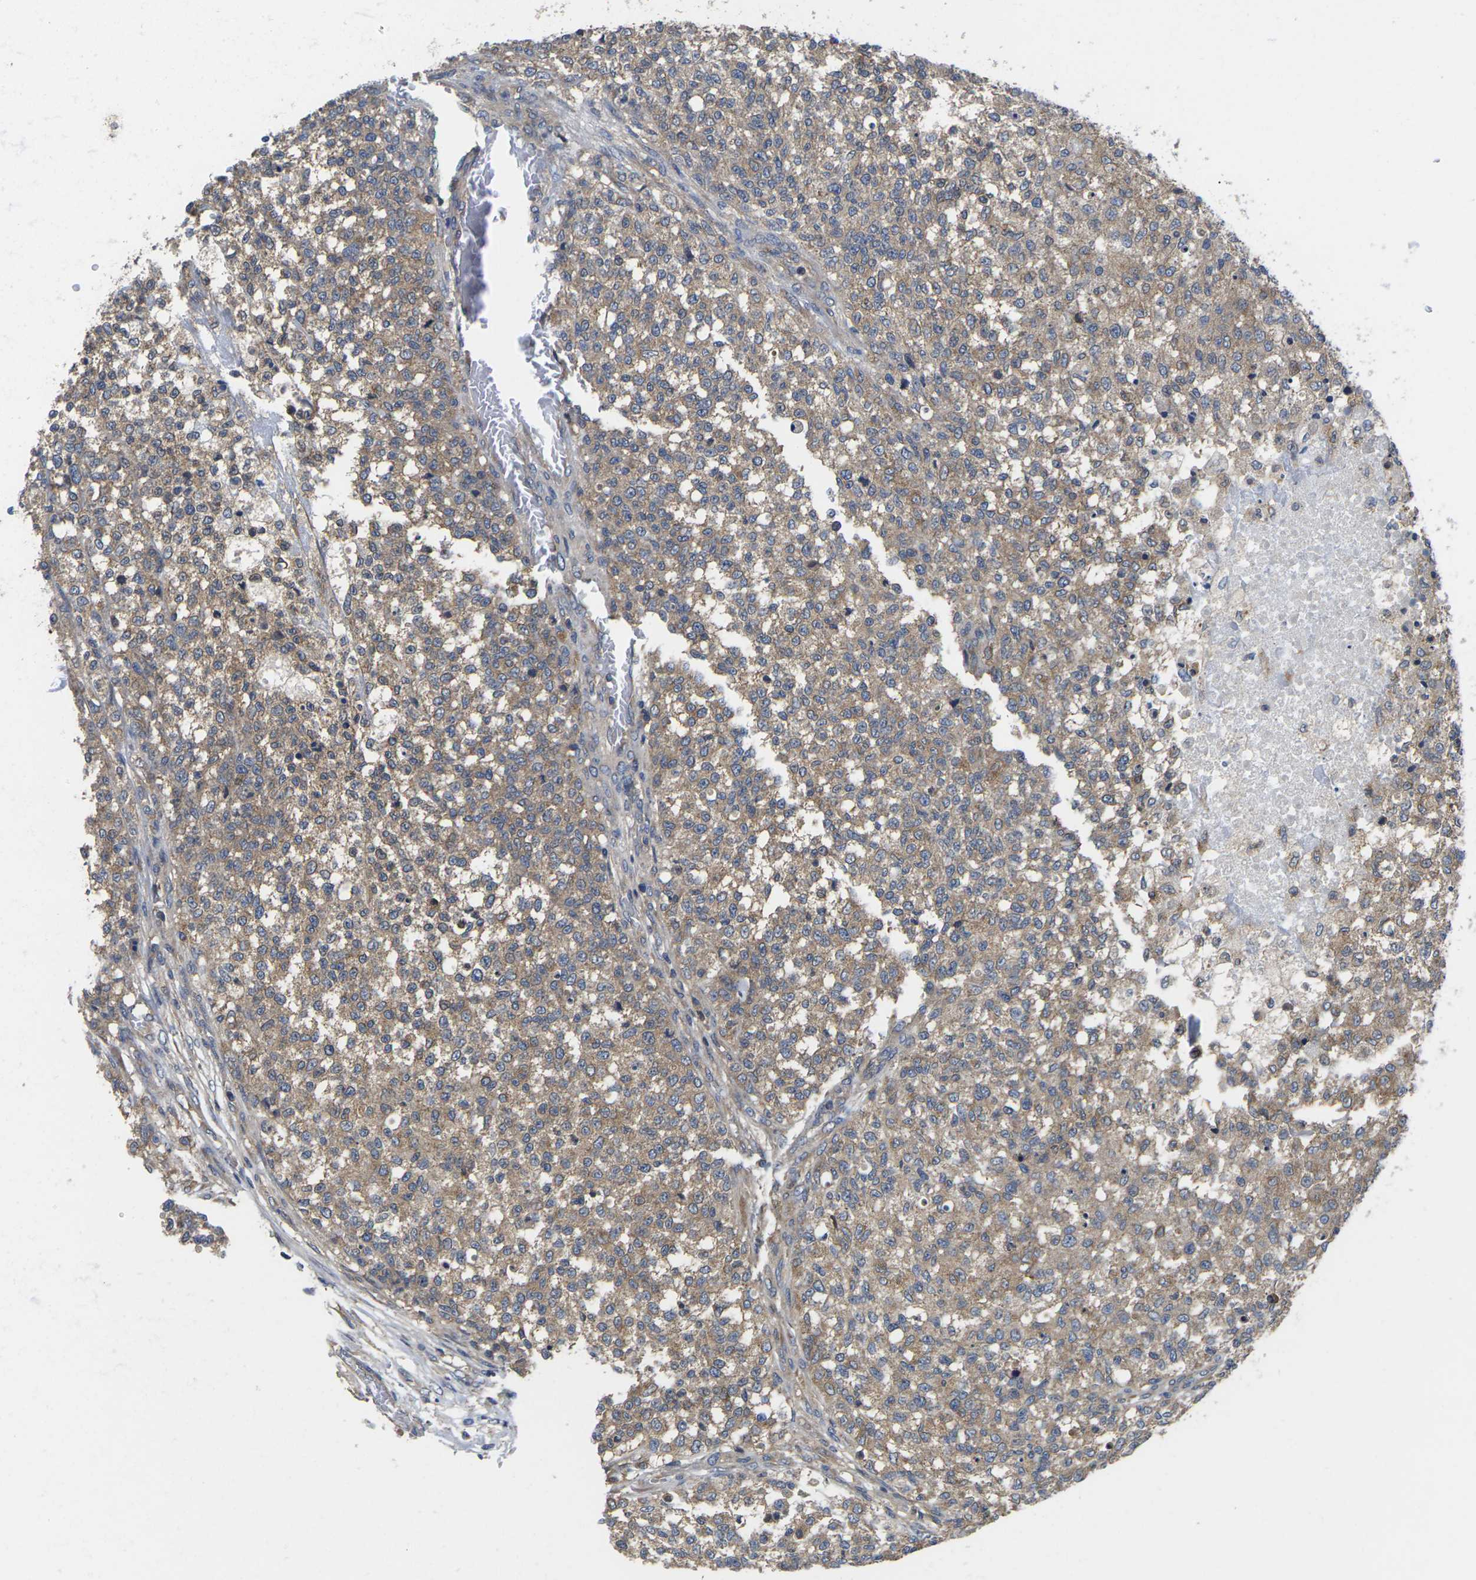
{"staining": {"intensity": "moderate", "quantity": ">75%", "location": "cytoplasmic/membranous"}, "tissue": "testis cancer", "cell_type": "Tumor cells", "image_type": "cancer", "snomed": [{"axis": "morphology", "description": "Seminoma, NOS"}, {"axis": "topography", "description": "Testis"}], "caption": "Testis cancer was stained to show a protein in brown. There is medium levels of moderate cytoplasmic/membranous staining in approximately >75% of tumor cells.", "gene": "TMCC2", "patient": {"sex": "male", "age": 59}}